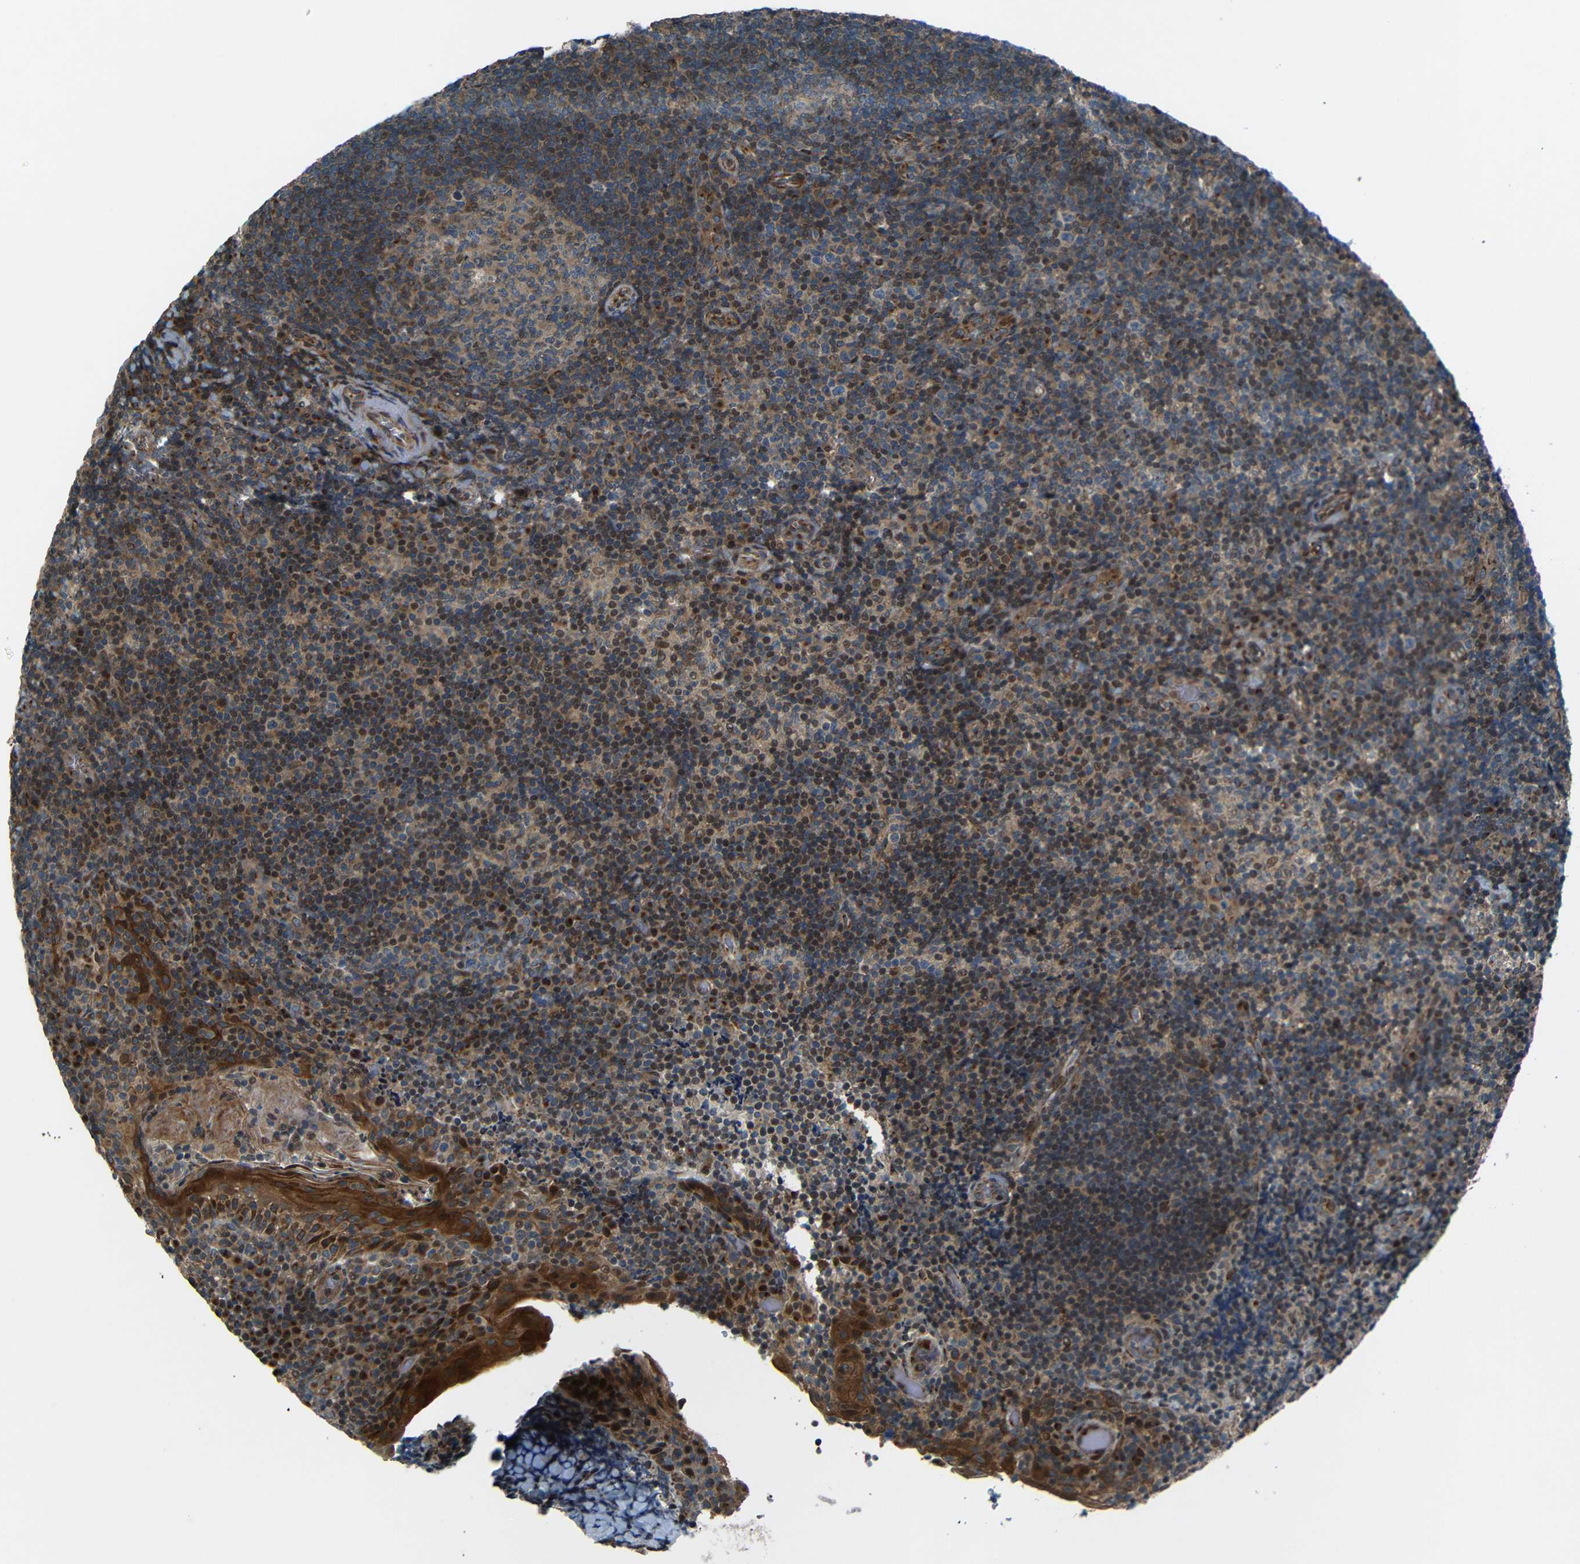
{"staining": {"intensity": "moderate", "quantity": ">75%", "location": "cytoplasmic/membranous,nuclear"}, "tissue": "tonsil", "cell_type": "Germinal center cells", "image_type": "normal", "snomed": [{"axis": "morphology", "description": "Normal tissue, NOS"}, {"axis": "topography", "description": "Tonsil"}], "caption": "A high-resolution micrograph shows immunohistochemistry (IHC) staining of benign tonsil, which shows moderate cytoplasmic/membranous,nuclear positivity in approximately >75% of germinal center cells.", "gene": "AKAP9", "patient": {"sex": "male", "age": 37}}